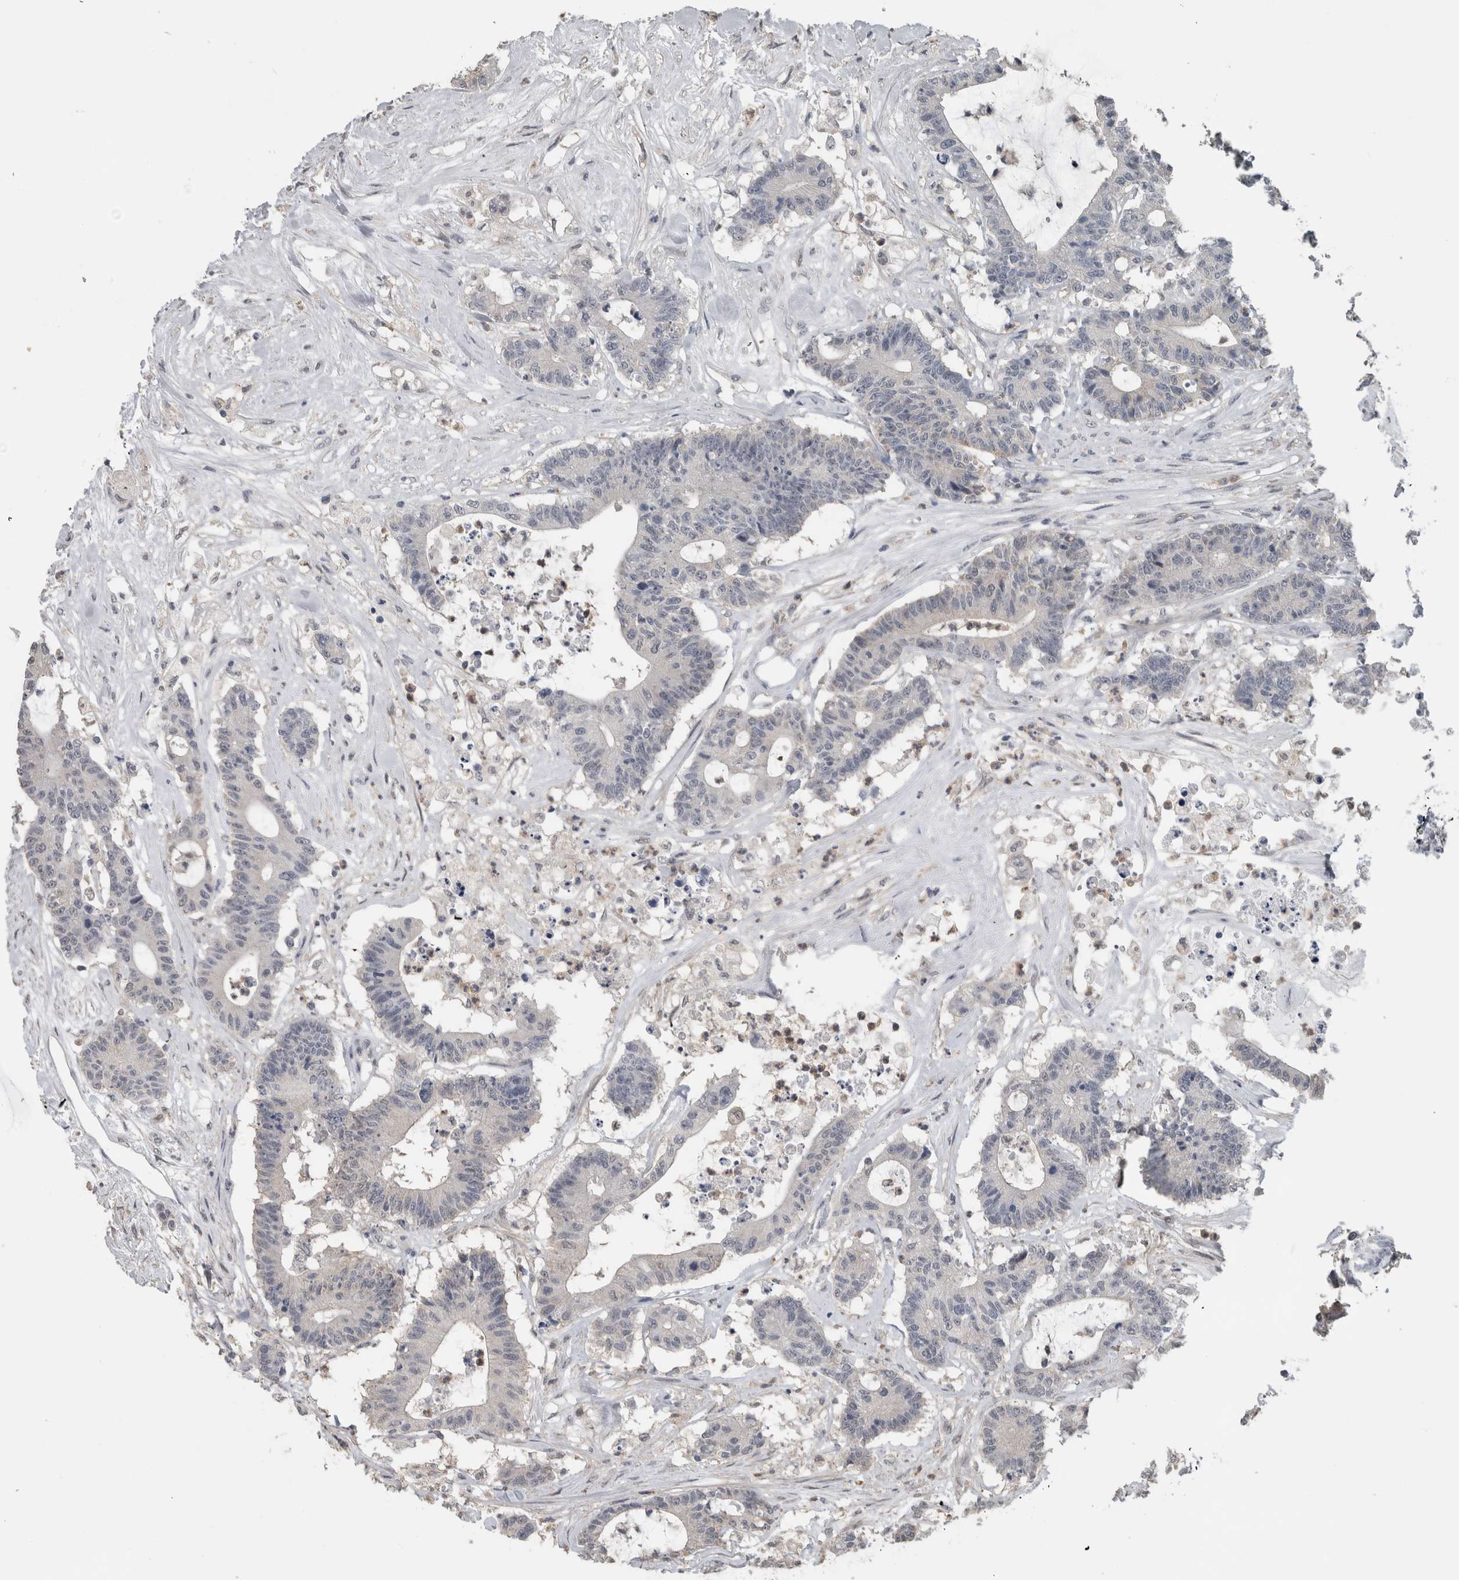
{"staining": {"intensity": "negative", "quantity": "none", "location": "none"}, "tissue": "colorectal cancer", "cell_type": "Tumor cells", "image_type": "cancer", "snomed": [{"axis": "morphology", "description": "Adenocarcinoma, NOS"}, {"axis": "topography", "description": "Colon"}], "caption": "This is an immunohistochemistry histopathology image of colorectal cancer. There is no staining in tumor cells.", "gene": "ACSF2", "patient": {"sex": "female", "age": 84}}